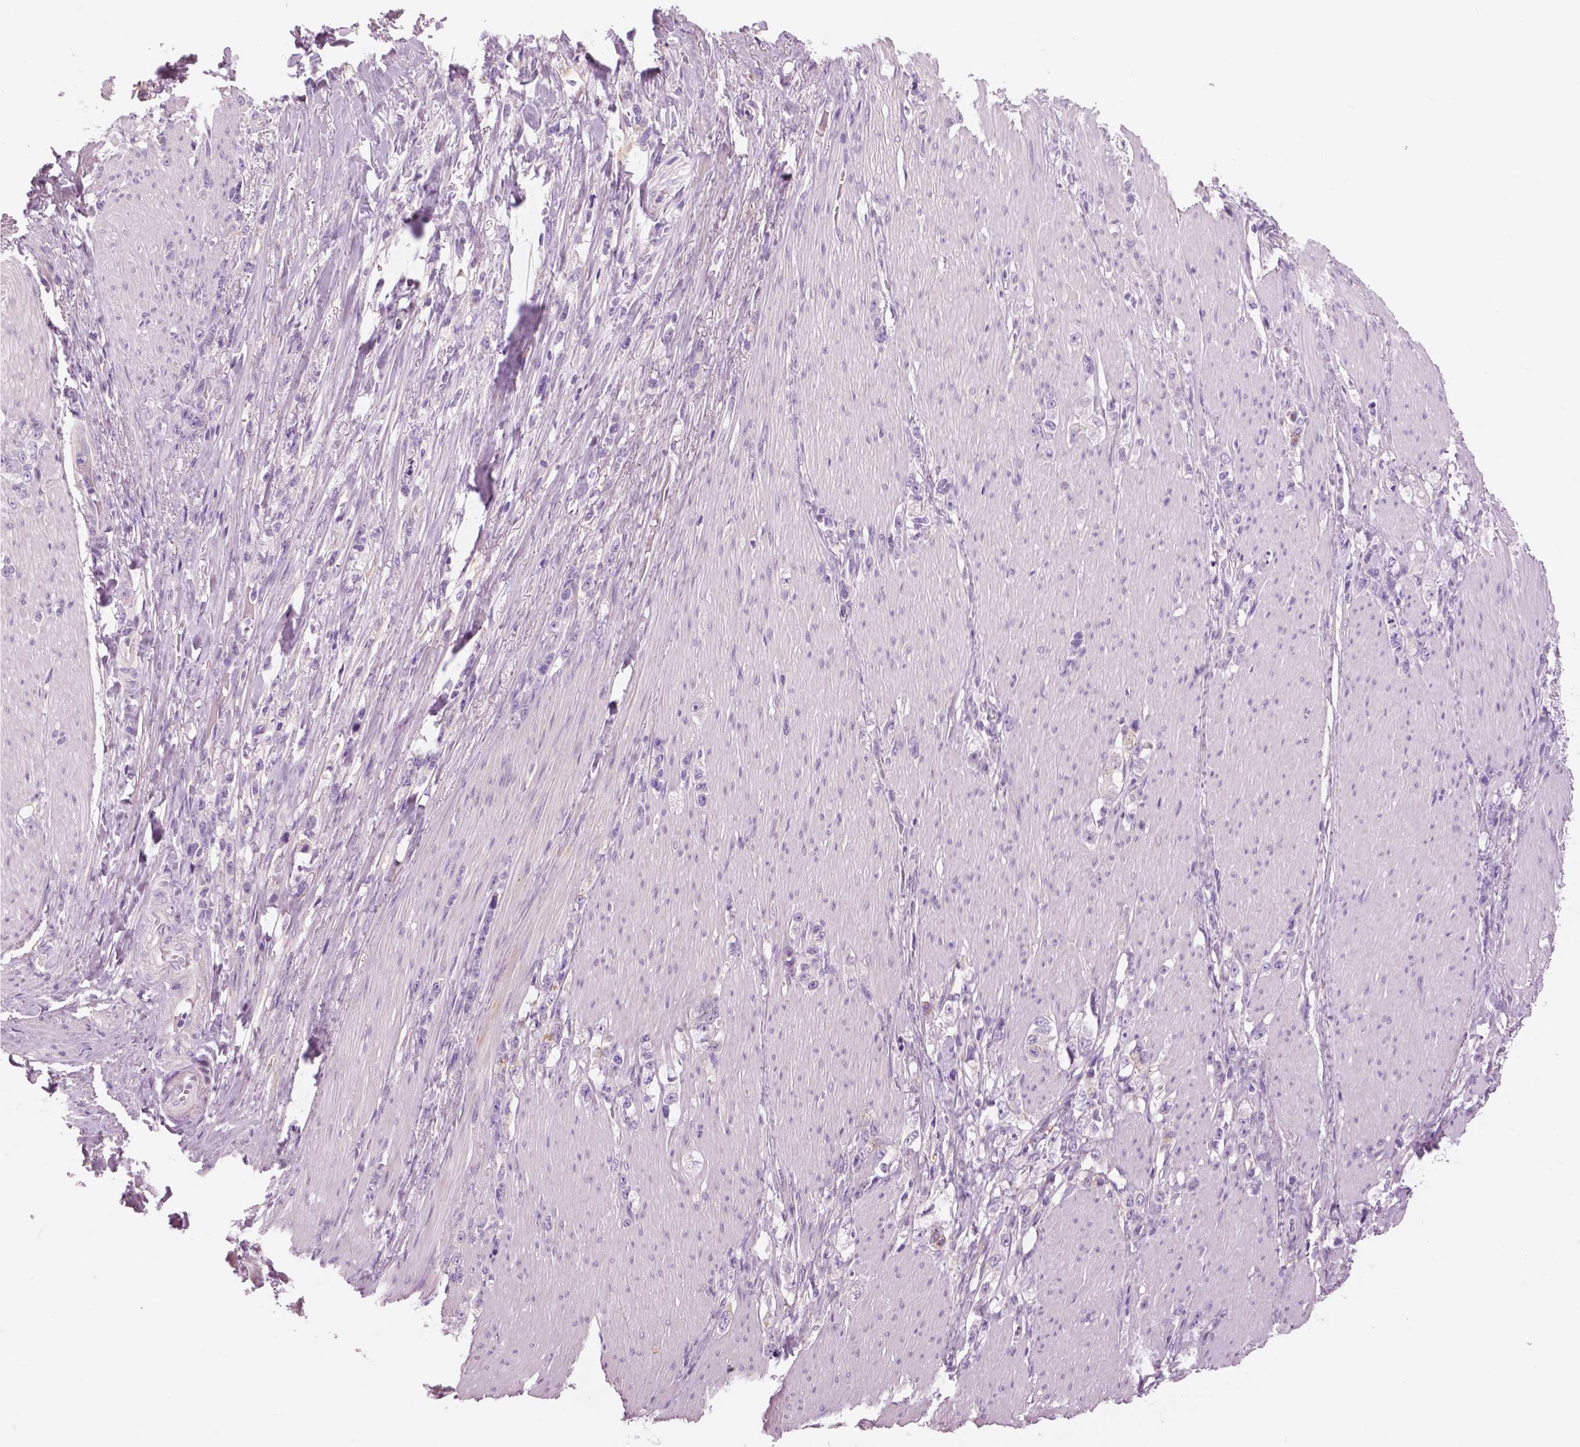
{"staining": {"intensity": "negative", "quantity": "none", "location": "none"}, "tissue": "stomach cancer", "cell_type": "Tumor cells", "image_type": "cancer", "snomed": [{"axis": "morphology", "description": "Adenocarcinoma, NOS"}, {"axis": "topography", "description": "Stomach, lower"}], "caption": "This micrograph is of stomach cancer stained with immunohistochemistry (IHC) to label a protein in brown with the nuclei are counter-stained blue. There is no staining in tumor cells.", "gene": "SERPINI1", "patient": {"sex": "male", "age": 88}}